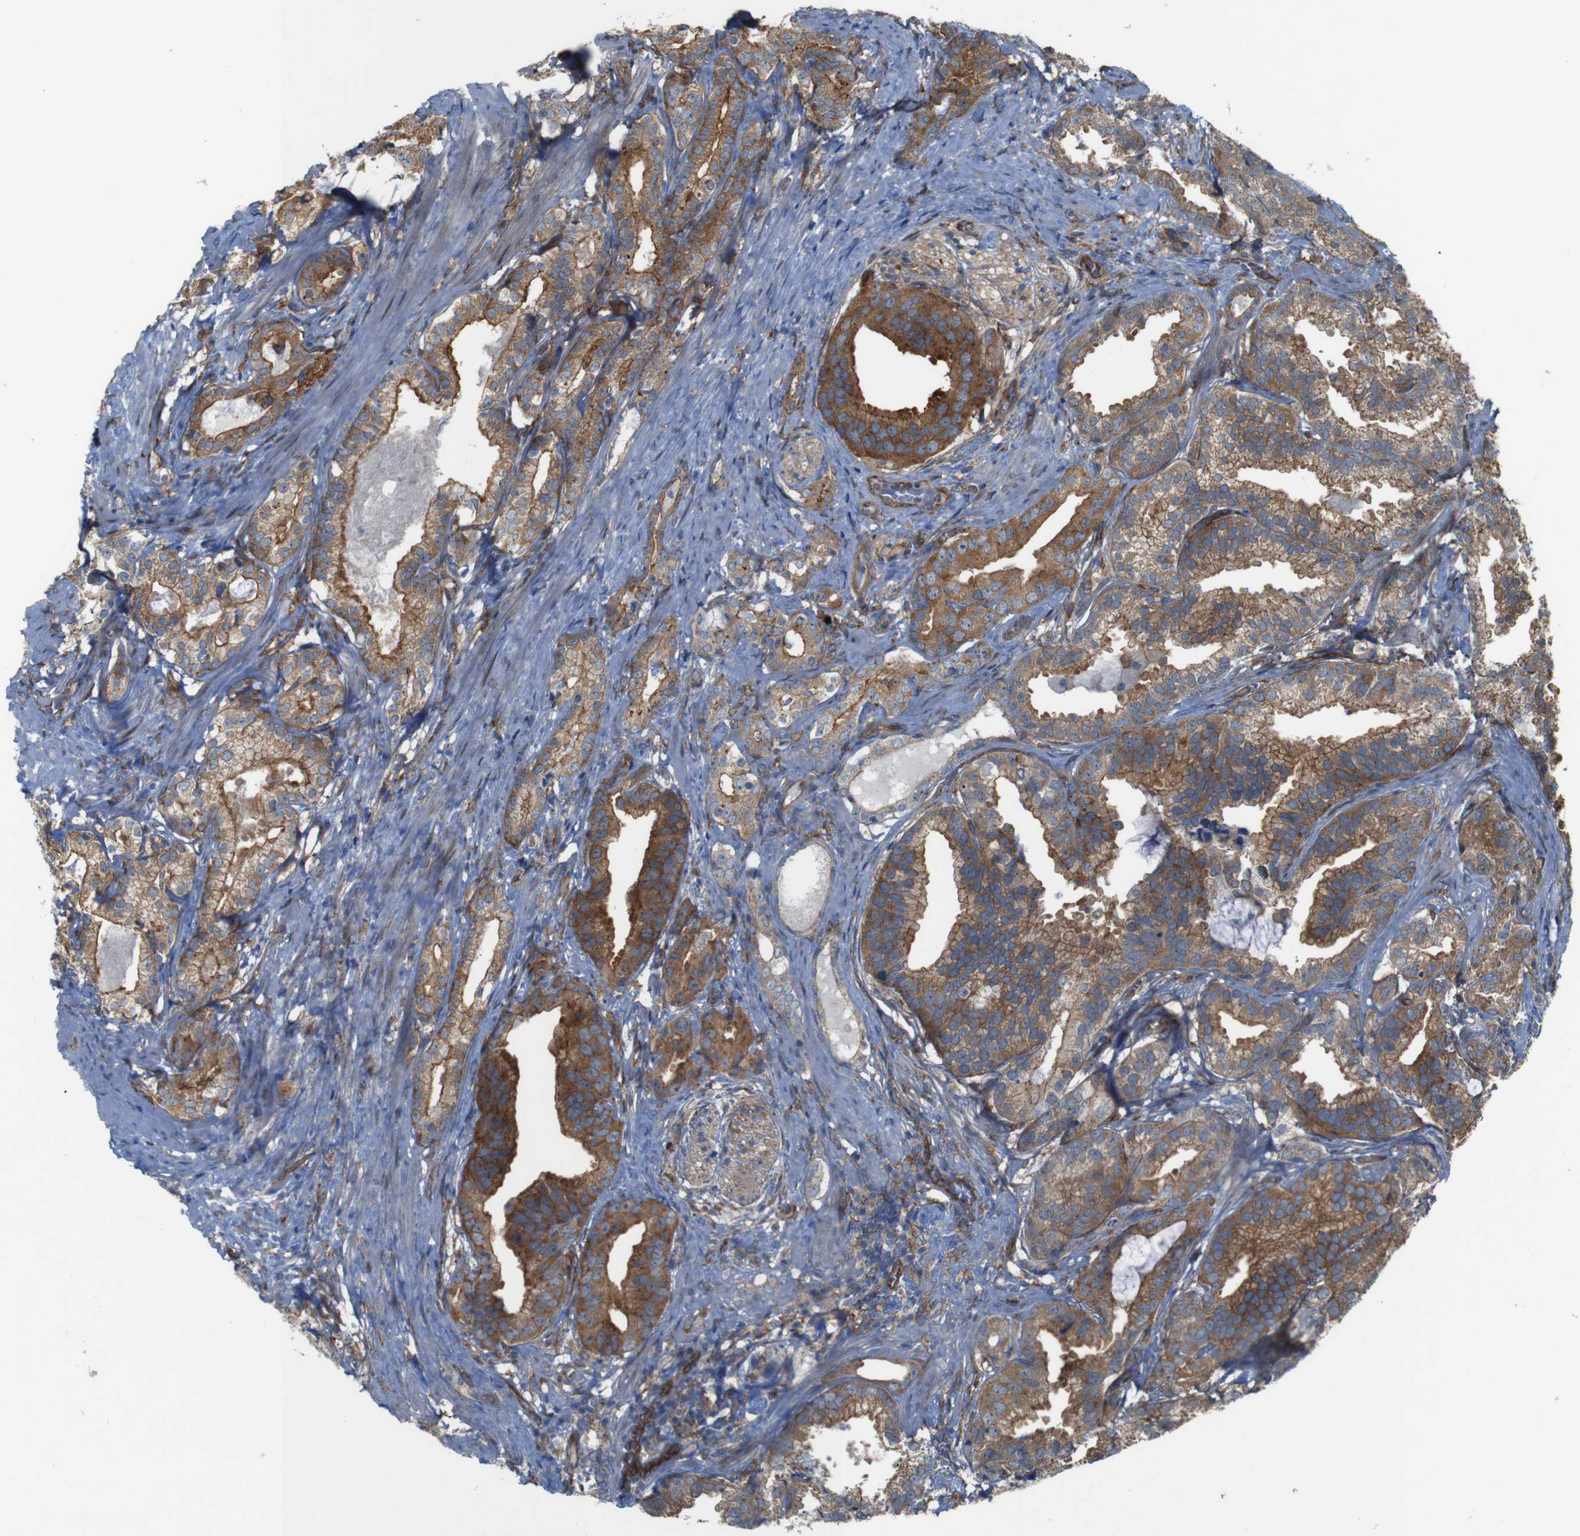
{"staining": {"intensity": "strong", "quantity": "25%-75%", "location": "cytoplasmic/membranous"}, "tissue": "prostate cancer", "cell_type": "Tumor cells", "image_type": "cancer", "snomed": [{"axis": "morphology", "description": "Adenocarcinoma, Low grade"}, {"axis": "topography", "description": "Prostate"}], "caption": "Immunohistochemical staining of prostate adenocarcinoma (low-grade) reveals high levels of strong cytoplasmic/membranous protein staining in about 25%-75% of tumor cells.", "gene": "PTGER4", "patient": {"sex": "male", "age": 59}}